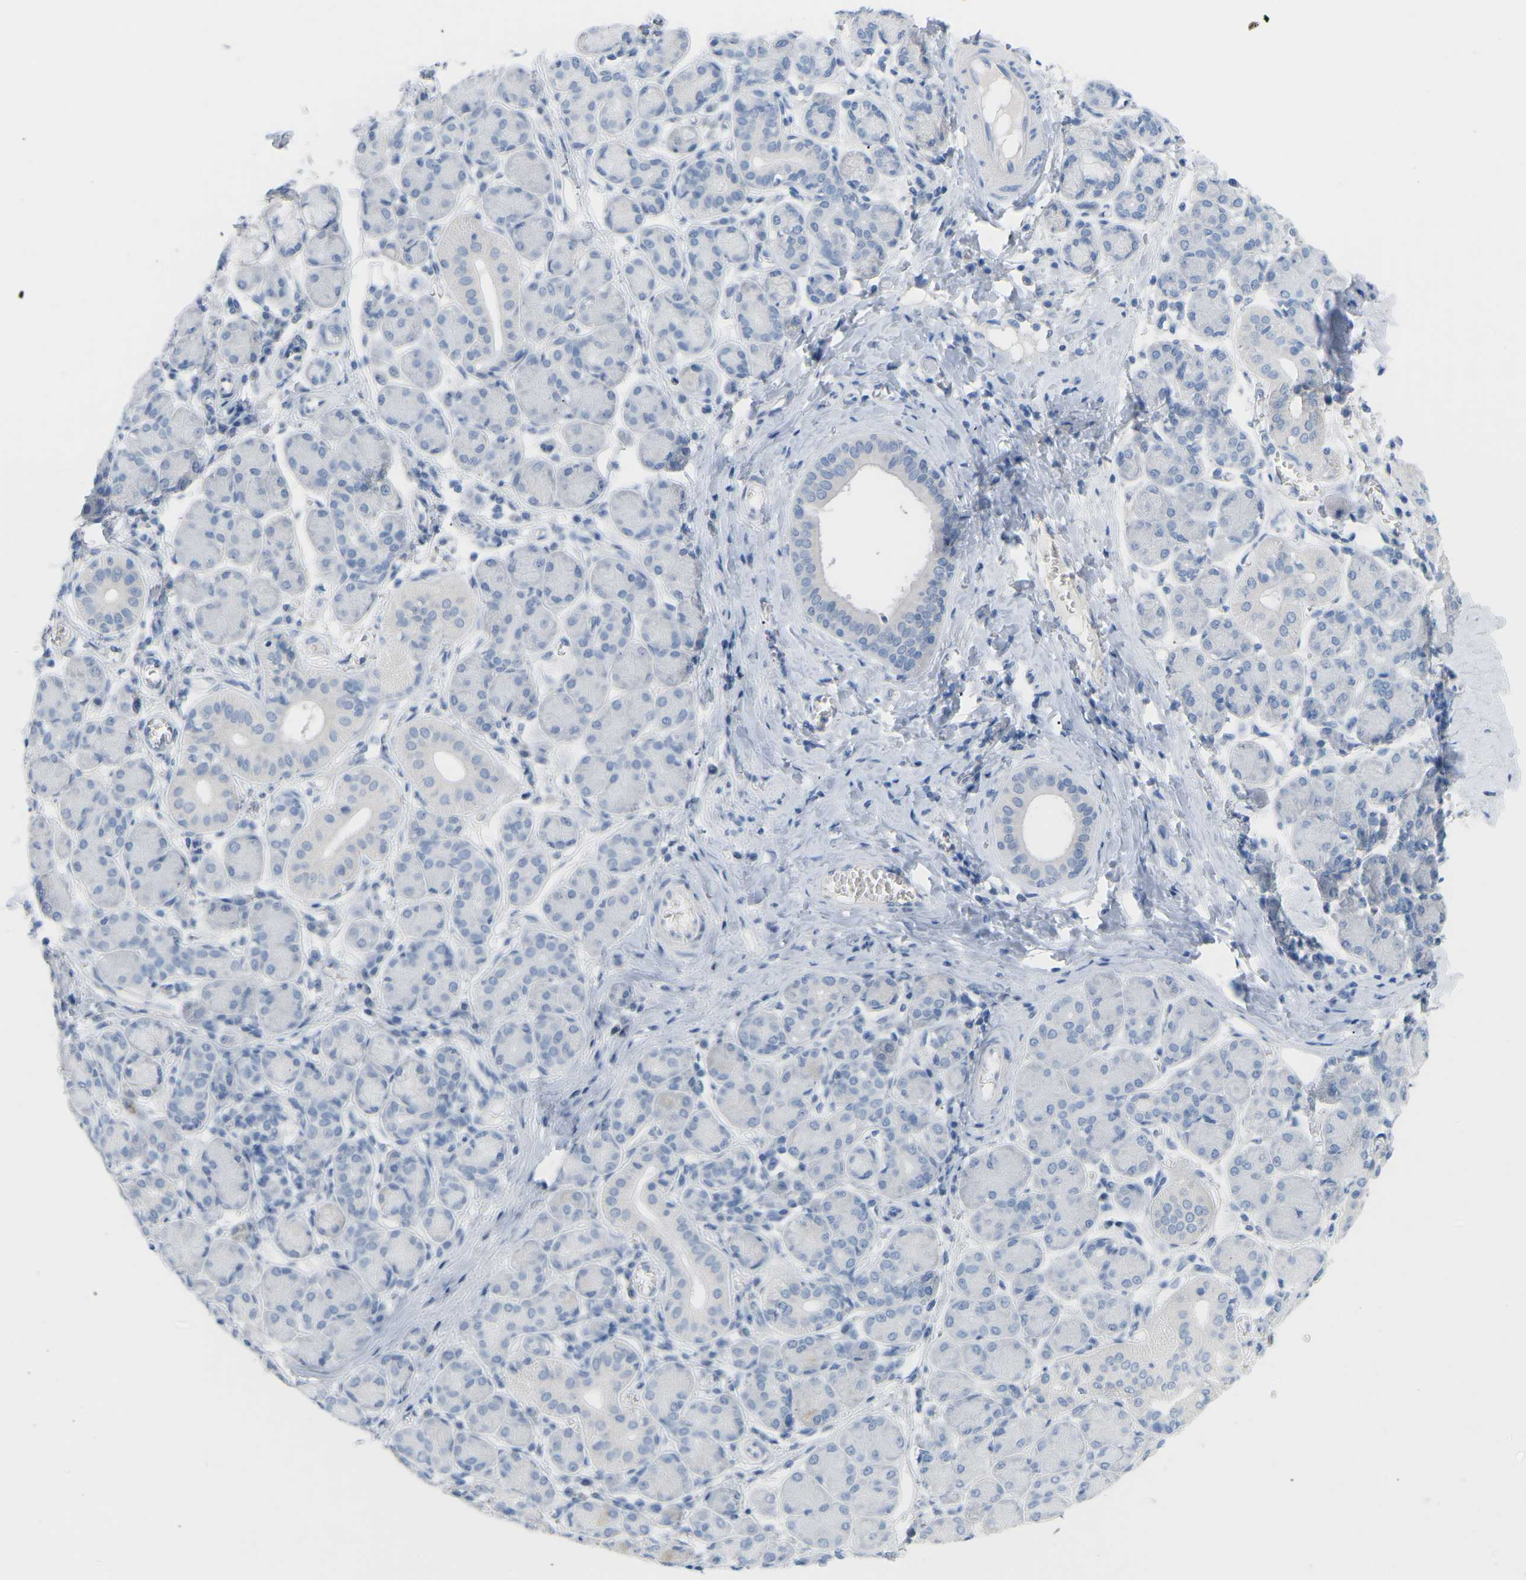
{"staining": {"intensity": "negative", "quantity": "none", "location": "none"}, "tissue": "salivary gland", "cell_type": "Glandular cells", "image_type": "normal", "snomed": [{"axis": "morphology", "description": "Normal tissue, NOS"}, {"axis": "morphology", "description": "Inflammation, NOS"}, {"axis": "topography", "description": "Lymph node"}, {"axis": "topography", "description": "Salivary gland"}], "caption": "Immunohistochemistry photomicrograph of normal salivary gland: salivary gland stained with DAB demonstrates no significant protein positivity in glandular cells.", "gene": "HBG2", "patient": {"sex": "male", "age": 3}}